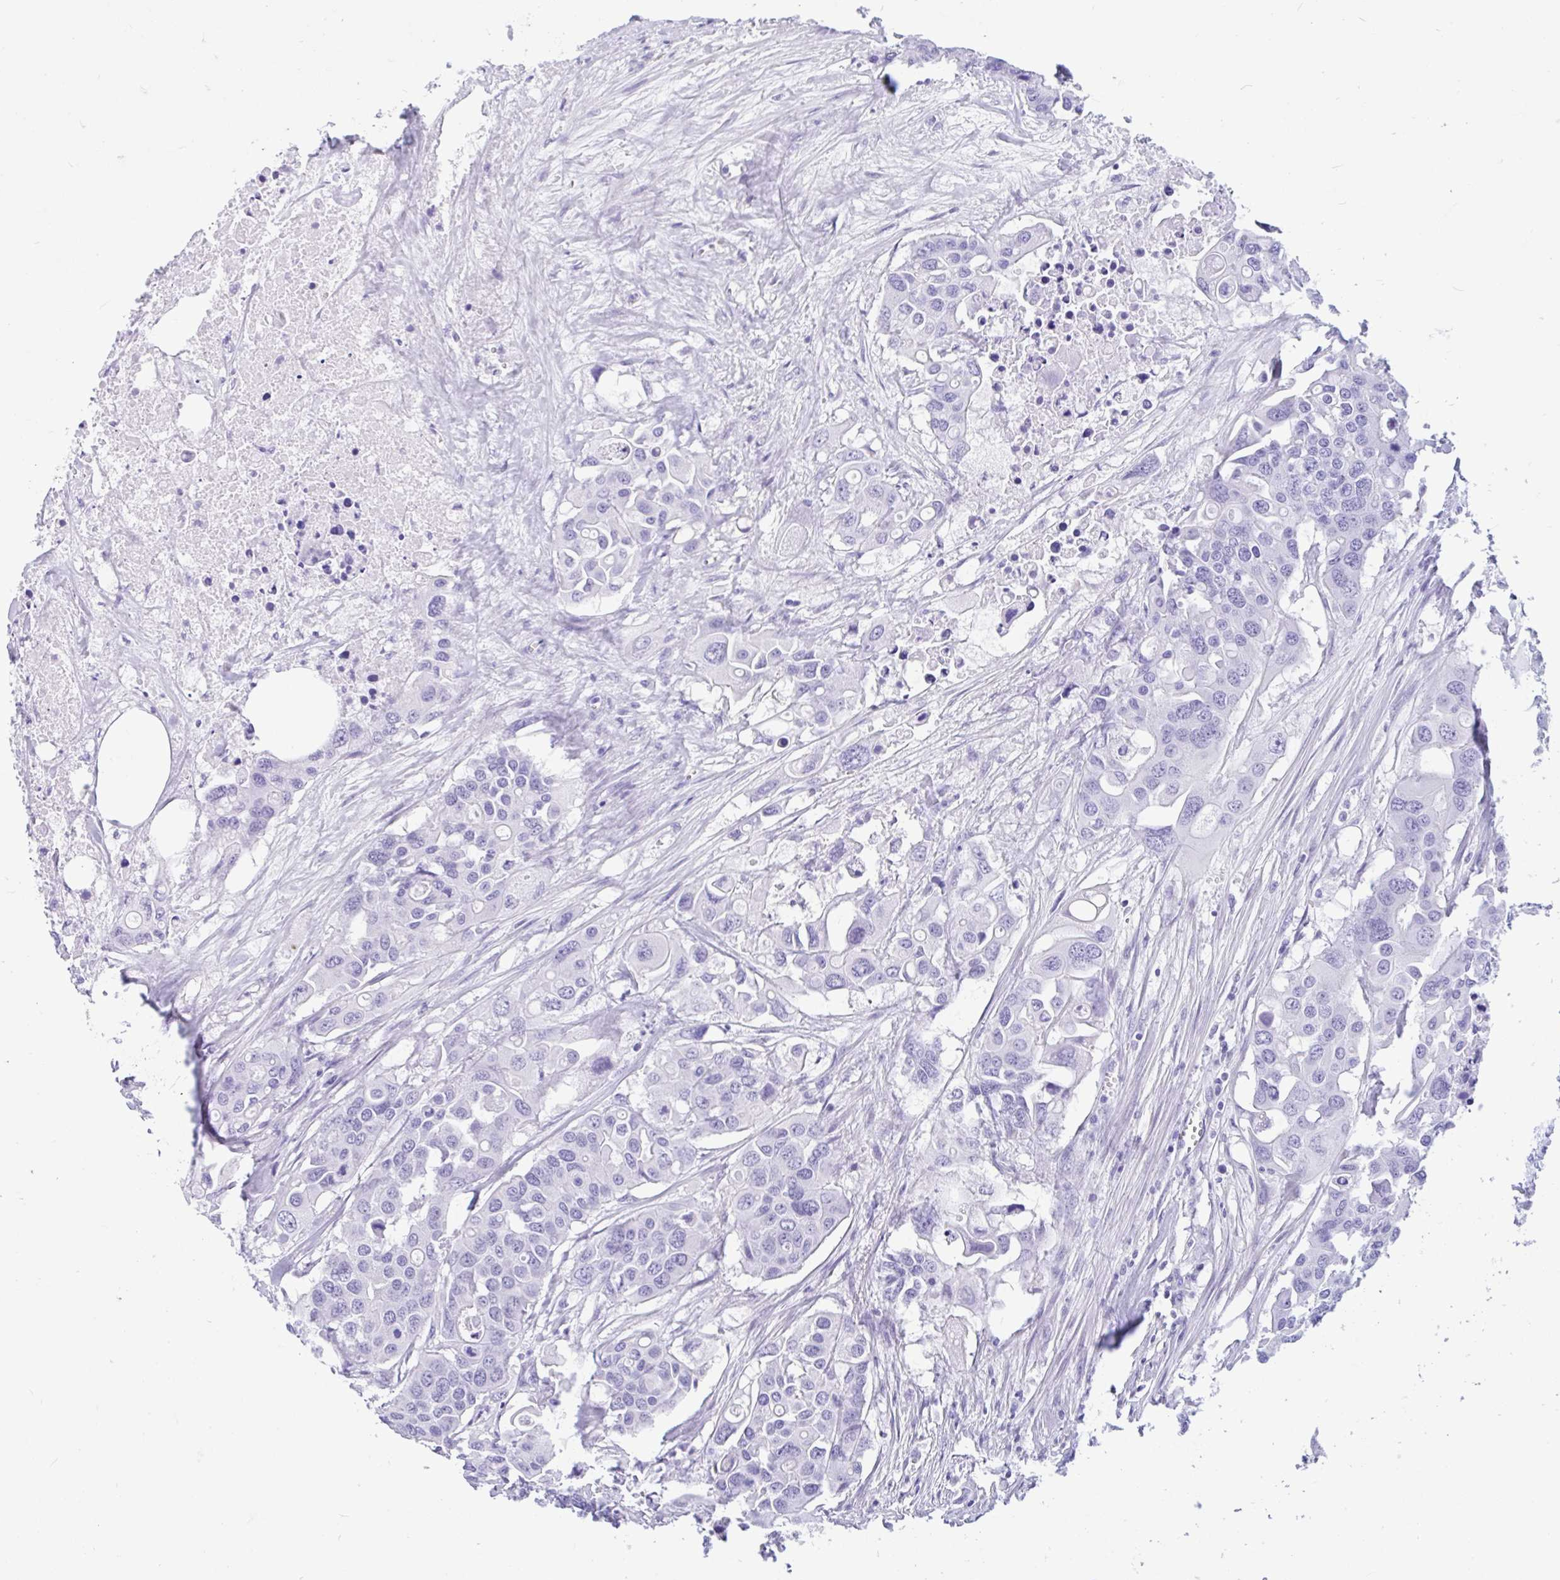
{"staining": {"intensity": "negative", "quantity": "none", "location": "none"}, "tissue": "colorectal cancer", "cell_type": "Tumor cells", "image_type": "cancer", "snomed": [{"axis": "morphology", "description": "Adenocarcinoma, NOS"}, {"axis": "topography", "description": "Colon"}], "caption": "Adenocarcinoma (colorectal) was stained to show a protein in brown. There is no significant positivity in tumor cells.", "gene": "IAPP", "patient": {"sex": "male", "age": 77}}